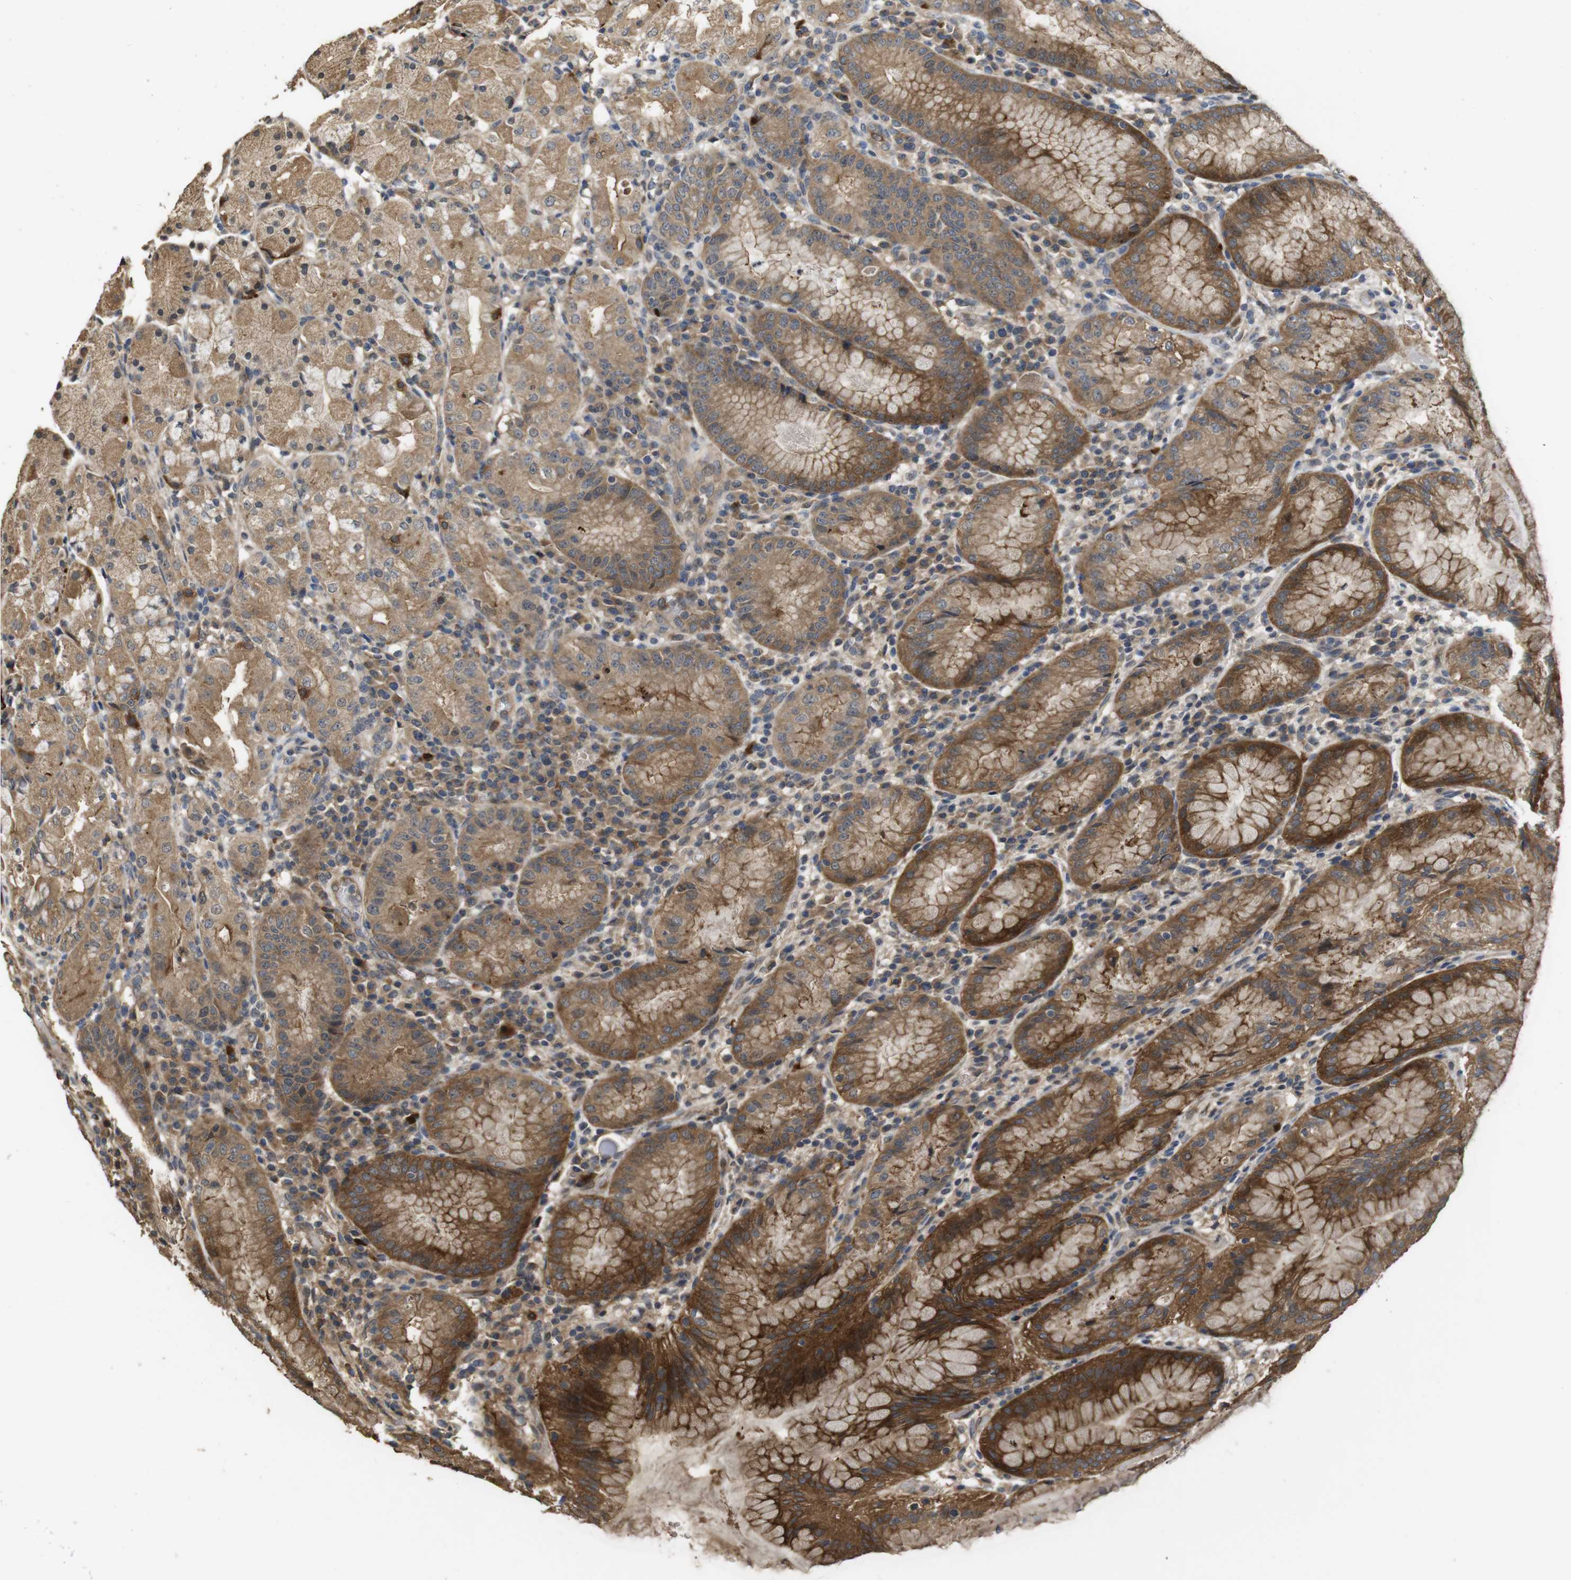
{"staining": {"intensity": "moderate", "quantity": ">75%", "location": "cytoplasmic/membranous"}, "tissue": "stomach", "cell_type": "Glandular cells", "image_type": "normal", "snomed": [{"axis": "morphology", "description": "Normal tissue, NOS"}, {"axis": "topography", "description": "Stomach"}, {"axis": "topography", "description": "Stomach, lower"}], "caption": "The image demonstrates a brown stain indicating the presence of a protein in the cytoplasmic/membranous of glandular cells in stomach. (DAB (3,3'-diaminobenzidine) IHC, brown staining for protein, blue staining for nuclei).", "gene": "PCDHB10", "patient": {"sex": "female", "age": 75}}